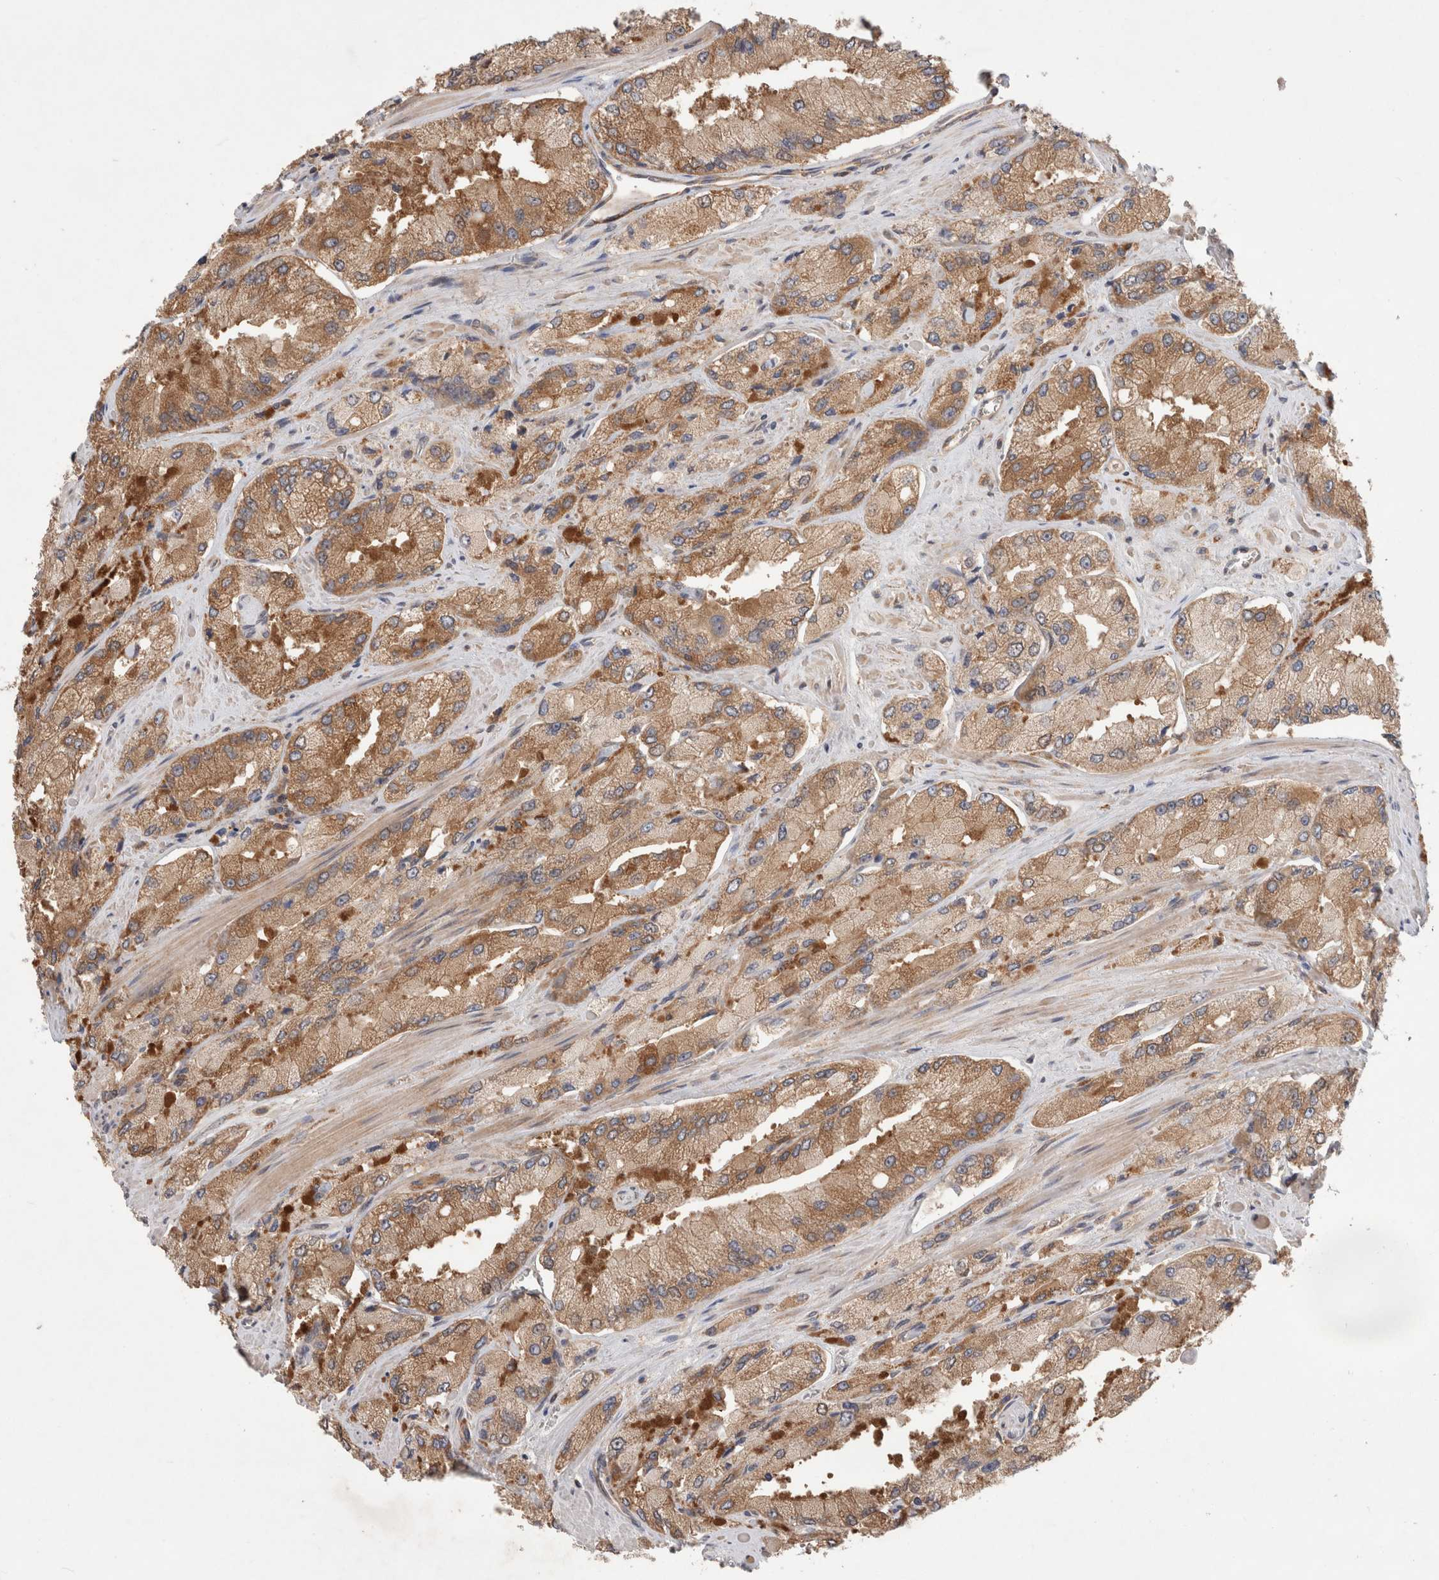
{"staining": {"intensity": "moderate", "quantity": ">75%", "location": "cytoplasmic/membranous"}, "tissue": "prostate cancer", "cell_type": "Tumor cells", "image_type": "cancer", "snomed": [{"axis": "morphology", "description": "Adenocarcinoma, High grade"}, {"axis": "topography", "description": "Prostate"}], "caption": "Tumor cells reveal medium levels of moderate cytoplasmic/membranous expression in approximately >75% of cells in human prostate adenocarcinoma (high-grade).", "gene": "HROB", "patient": {"sex": "male", "age": 58}}